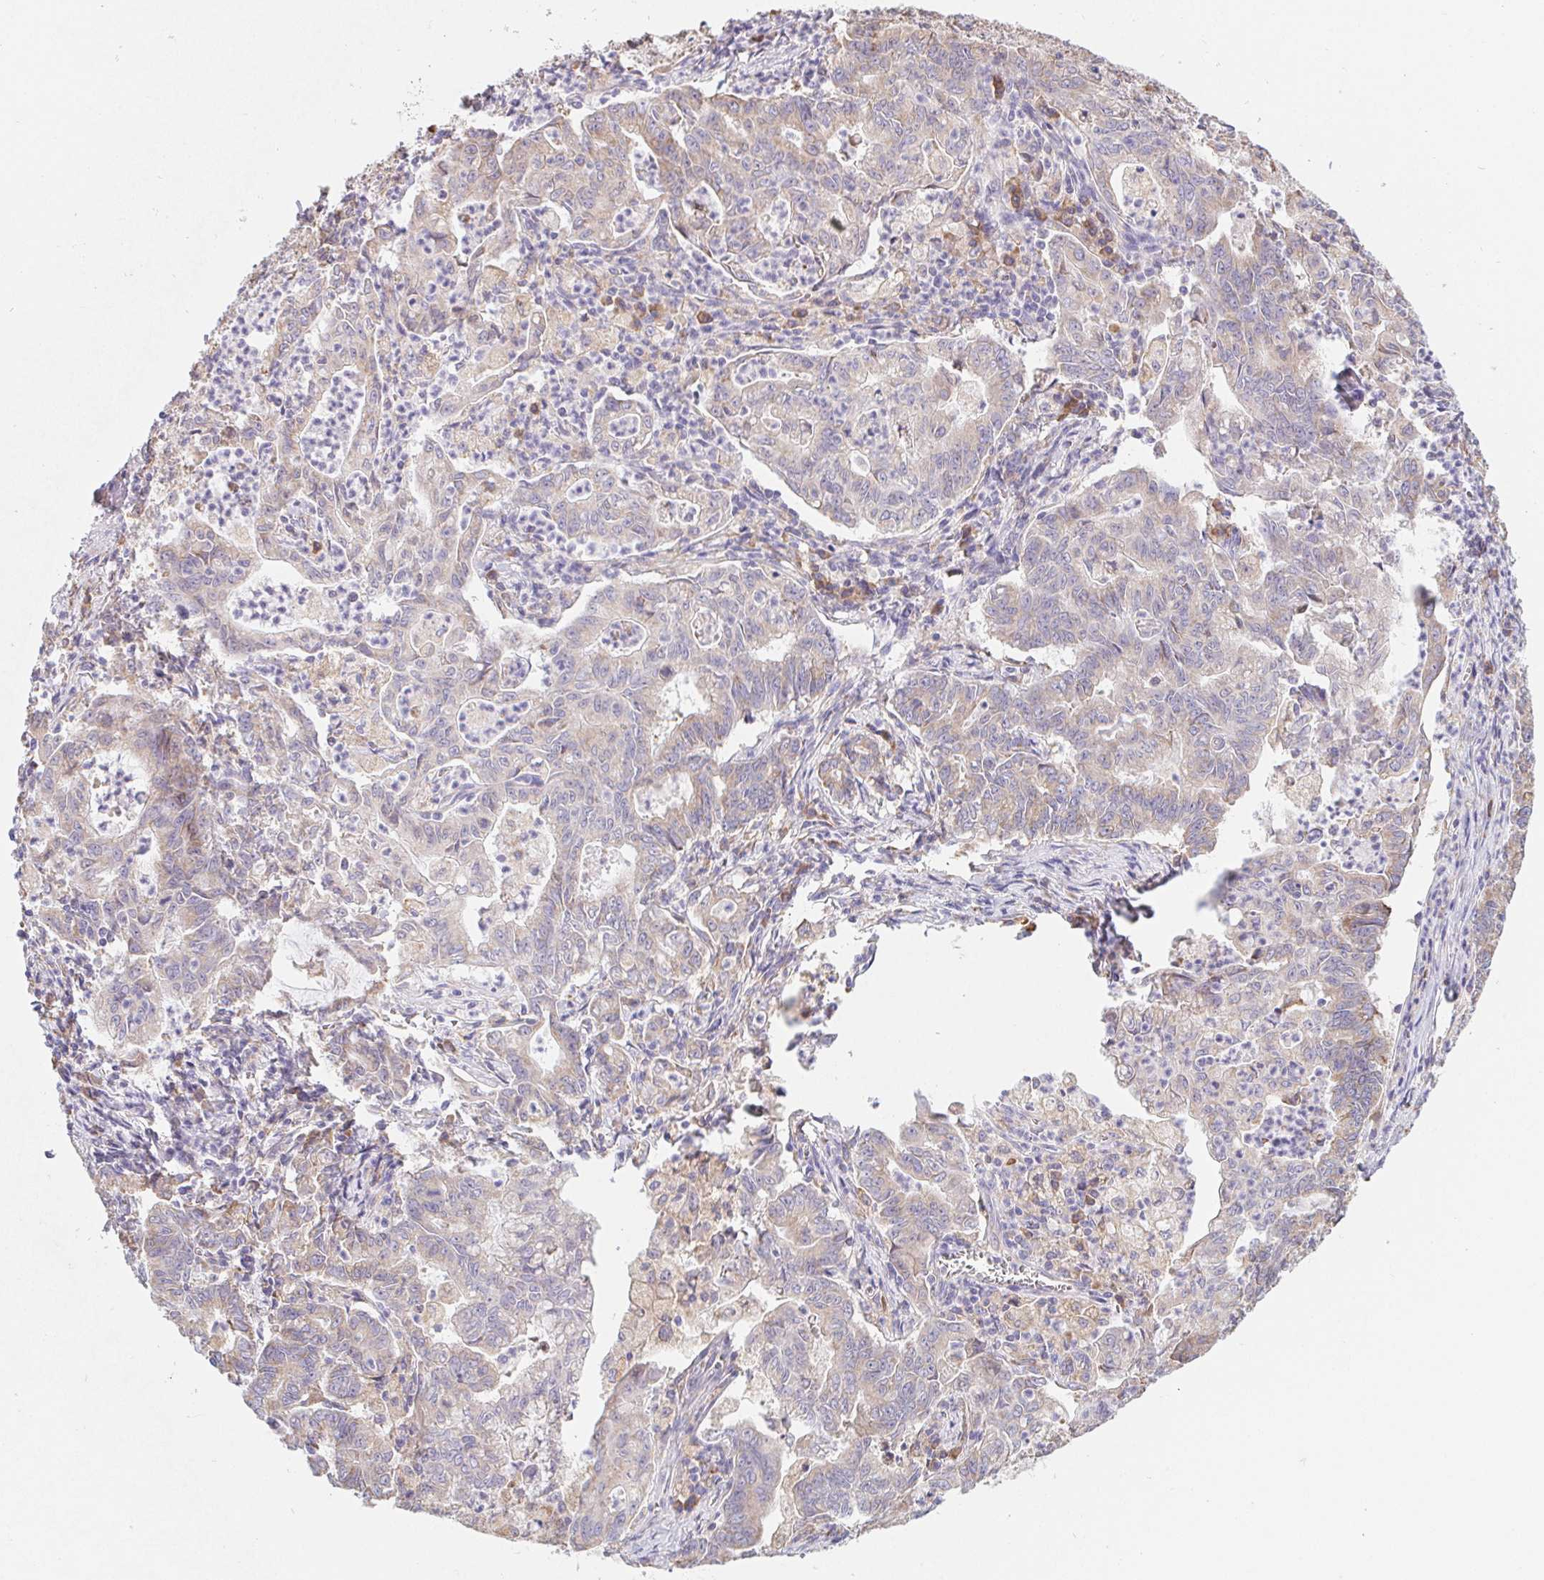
{"staining": {"intensity": "weak", "quantity": ">75%", "location": "cytoplasmic/membranous"}, "tissue": "stomach cancer", "cell_type": "Tumor cells", "image_type": "cancer", "snomed": [{"axis": "morphology", "description": "Adenocarcinoma, NOS"}, {"axis": "topography", "description": "Stomach, upper"}], "caption": "The micrograph displays immunohistochemical staining of stomach adenocarcinoma. There is weak cytoplasmic/membranous expression is identified in approximately >75% of tumor cells.", "gene": "ADAM8", "patient": {"sex": "female", "age": 79}}